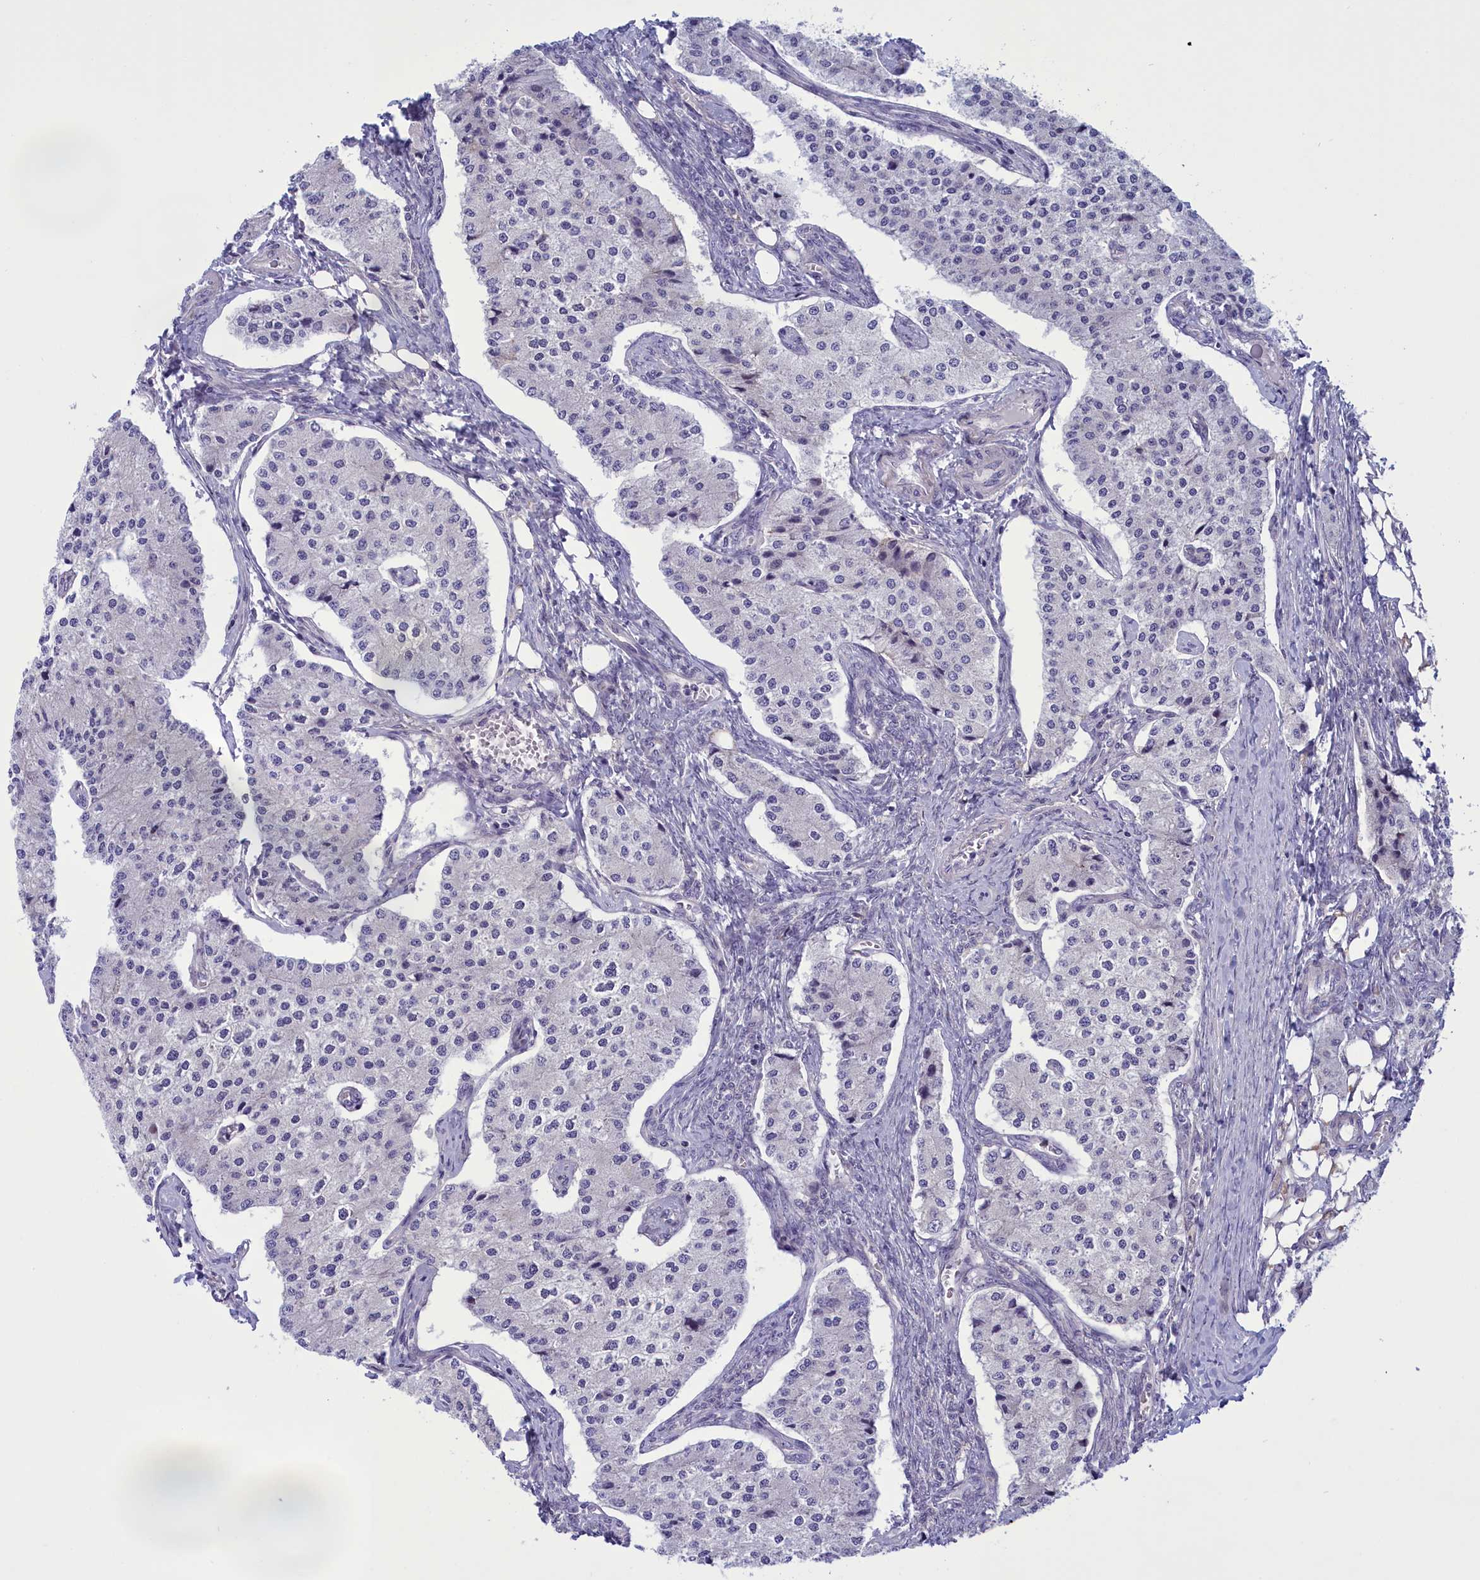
{"staining": {"intensity": "negative", "quantity": "none", "location": "none"}, "tissue": "carcinoid", "cell_type": "Tumor cells", "image_type": "cancer", "snomed": [{"axis": "morphology", "description": "Carcinoid, malignant, NOS"}, {"axis": "topography", "description": "Colon"}], "caption": "DAB immunohistochemical staining of human malignant carcinoid demonstrates no significant positivity in tumor cells.", "gene": "CORO2A", "patient": {"sex": "female", "age": 52}}